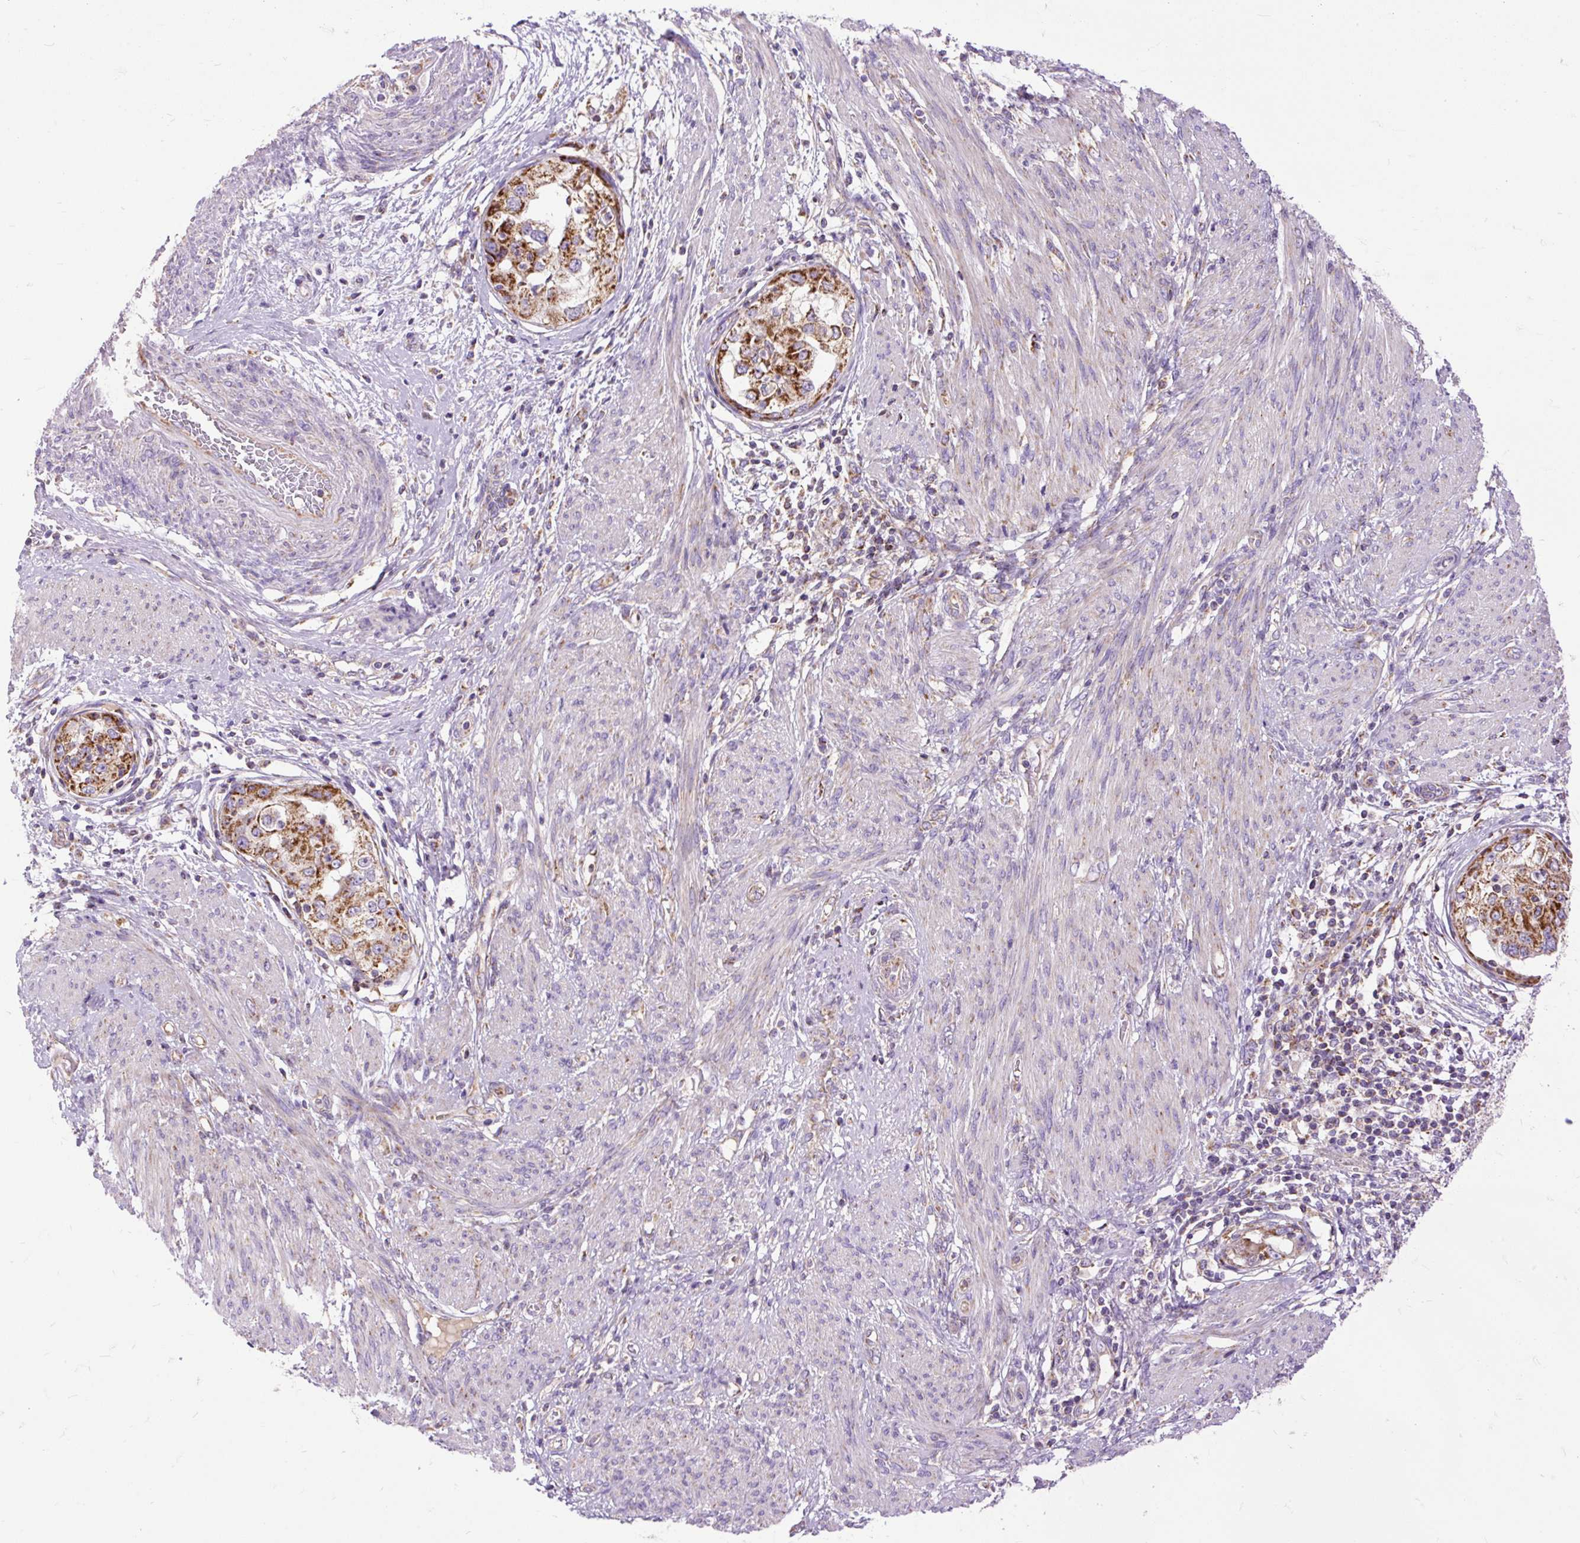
{"staining": {"intensity": "strong", "quantity": ">75%", "location": "cytoplasmic/membranous"}, "tissue": "endometrial cancer", "cell_type": "Tumor cells", "image_type": "cancer", "snomed": [{"axis": "morphology", "description": "Adenocarcinoma, NOS"}, {"axis": "topography", "description": "Endometrium"}], "caption": "Immunohistochemical staining of human endometrial cancer (adenocarcinoma) demonstrates high levels of strong cytoplasmic/membranous positivity in approximately >75% of tumor cells.", "gene": "TOMM40", "patient": {"sex": "female", "age": 85}}